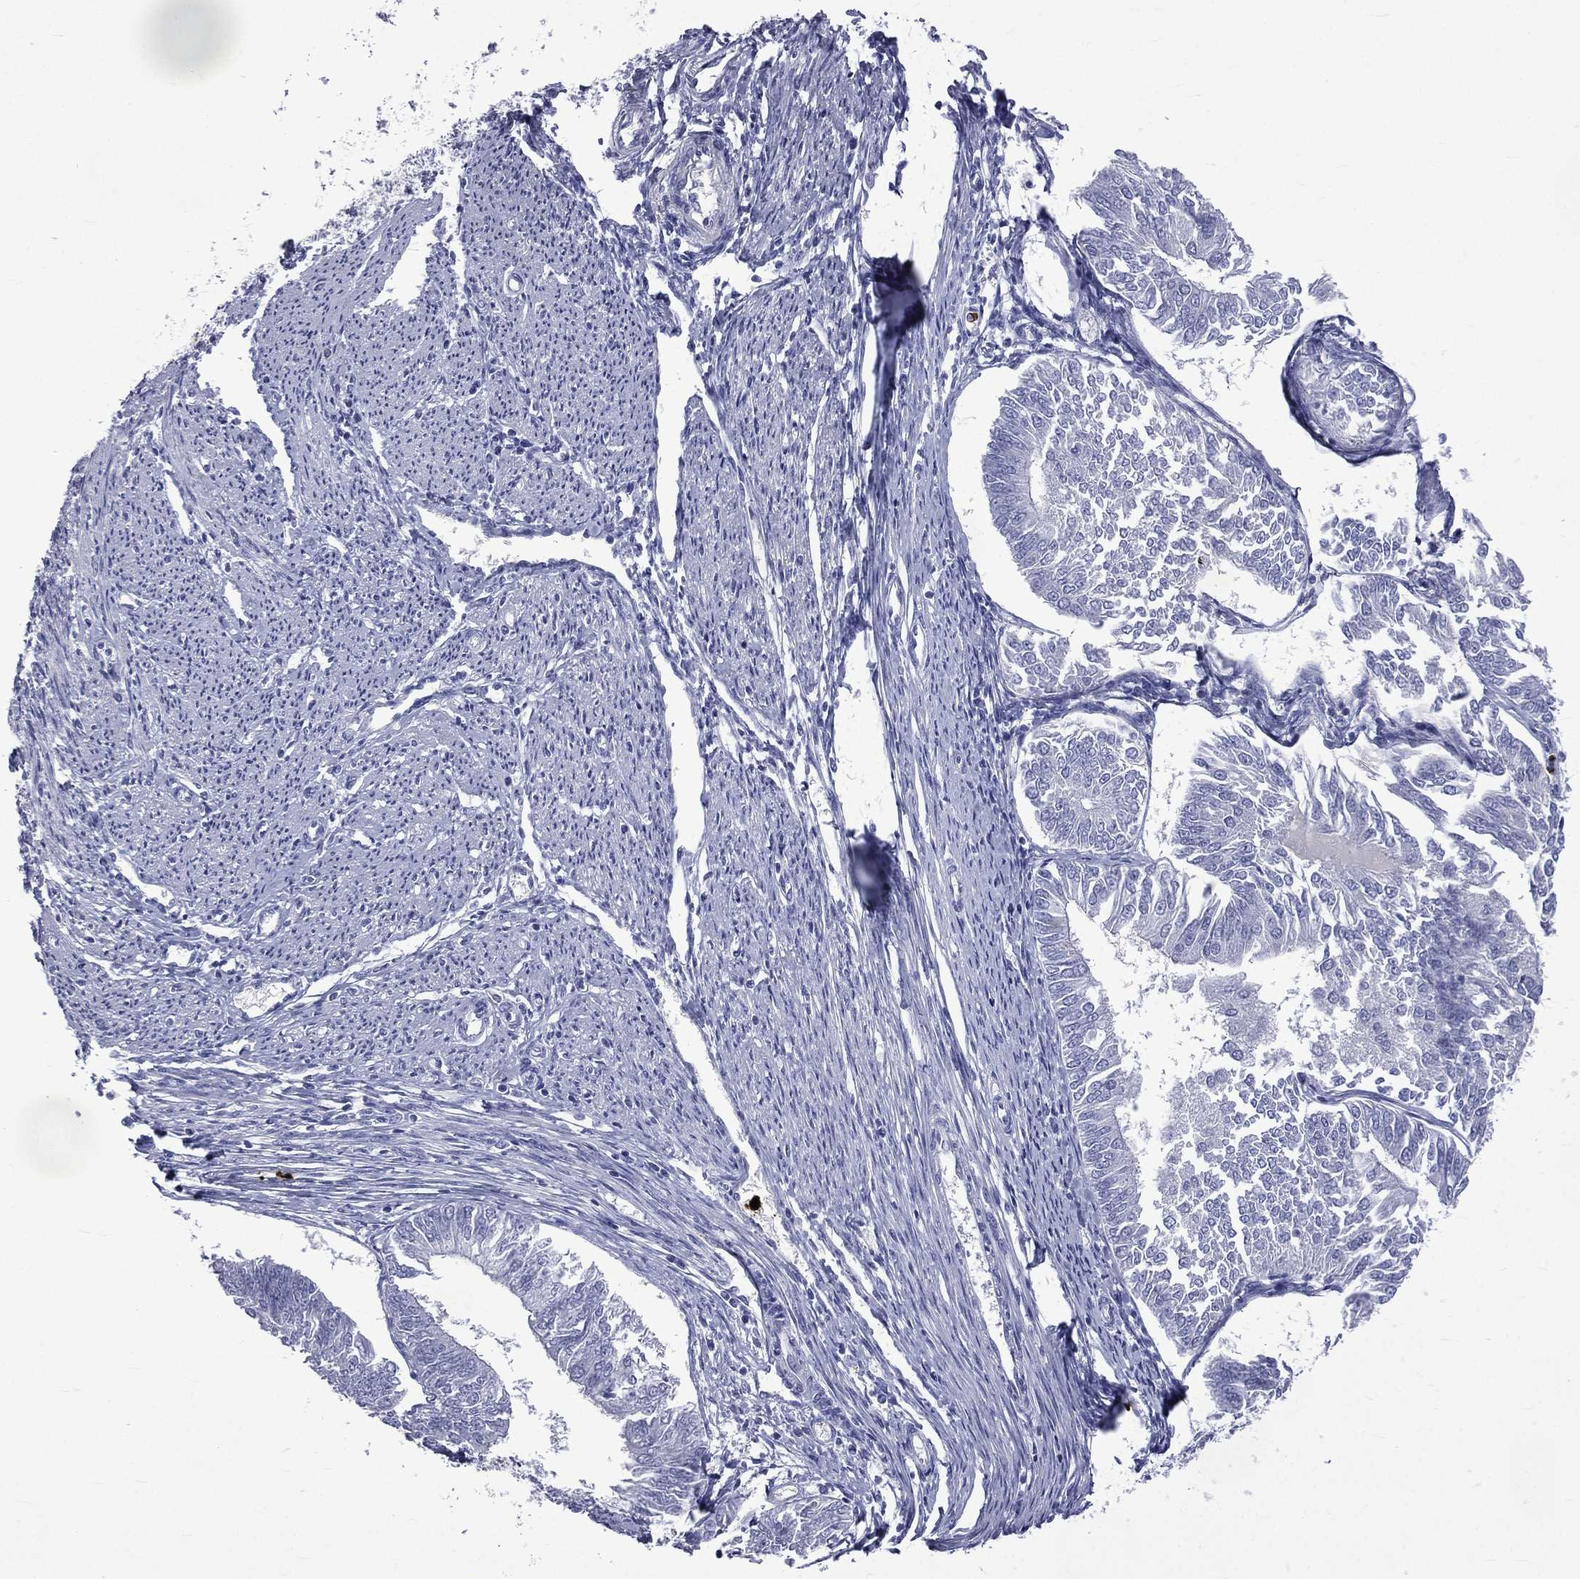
{"staining": {"intensity": "negative", "quantity": "none", "location": "none"}, "tissue": "endometrial cancer", "cell_type": "Tumor cells", "image_type": "cancer", "snomed": [{"axis": "morphology", "description": "Adenocarcinoma, NOS"}, {"axis": "topography", "description": "Endometrium"}], "caption": "The micrograph demonstrates no staining of tumor cells in endometrial cancer.", "gene": "ELANE", "patient": {"sex": "female", "age": 58}}